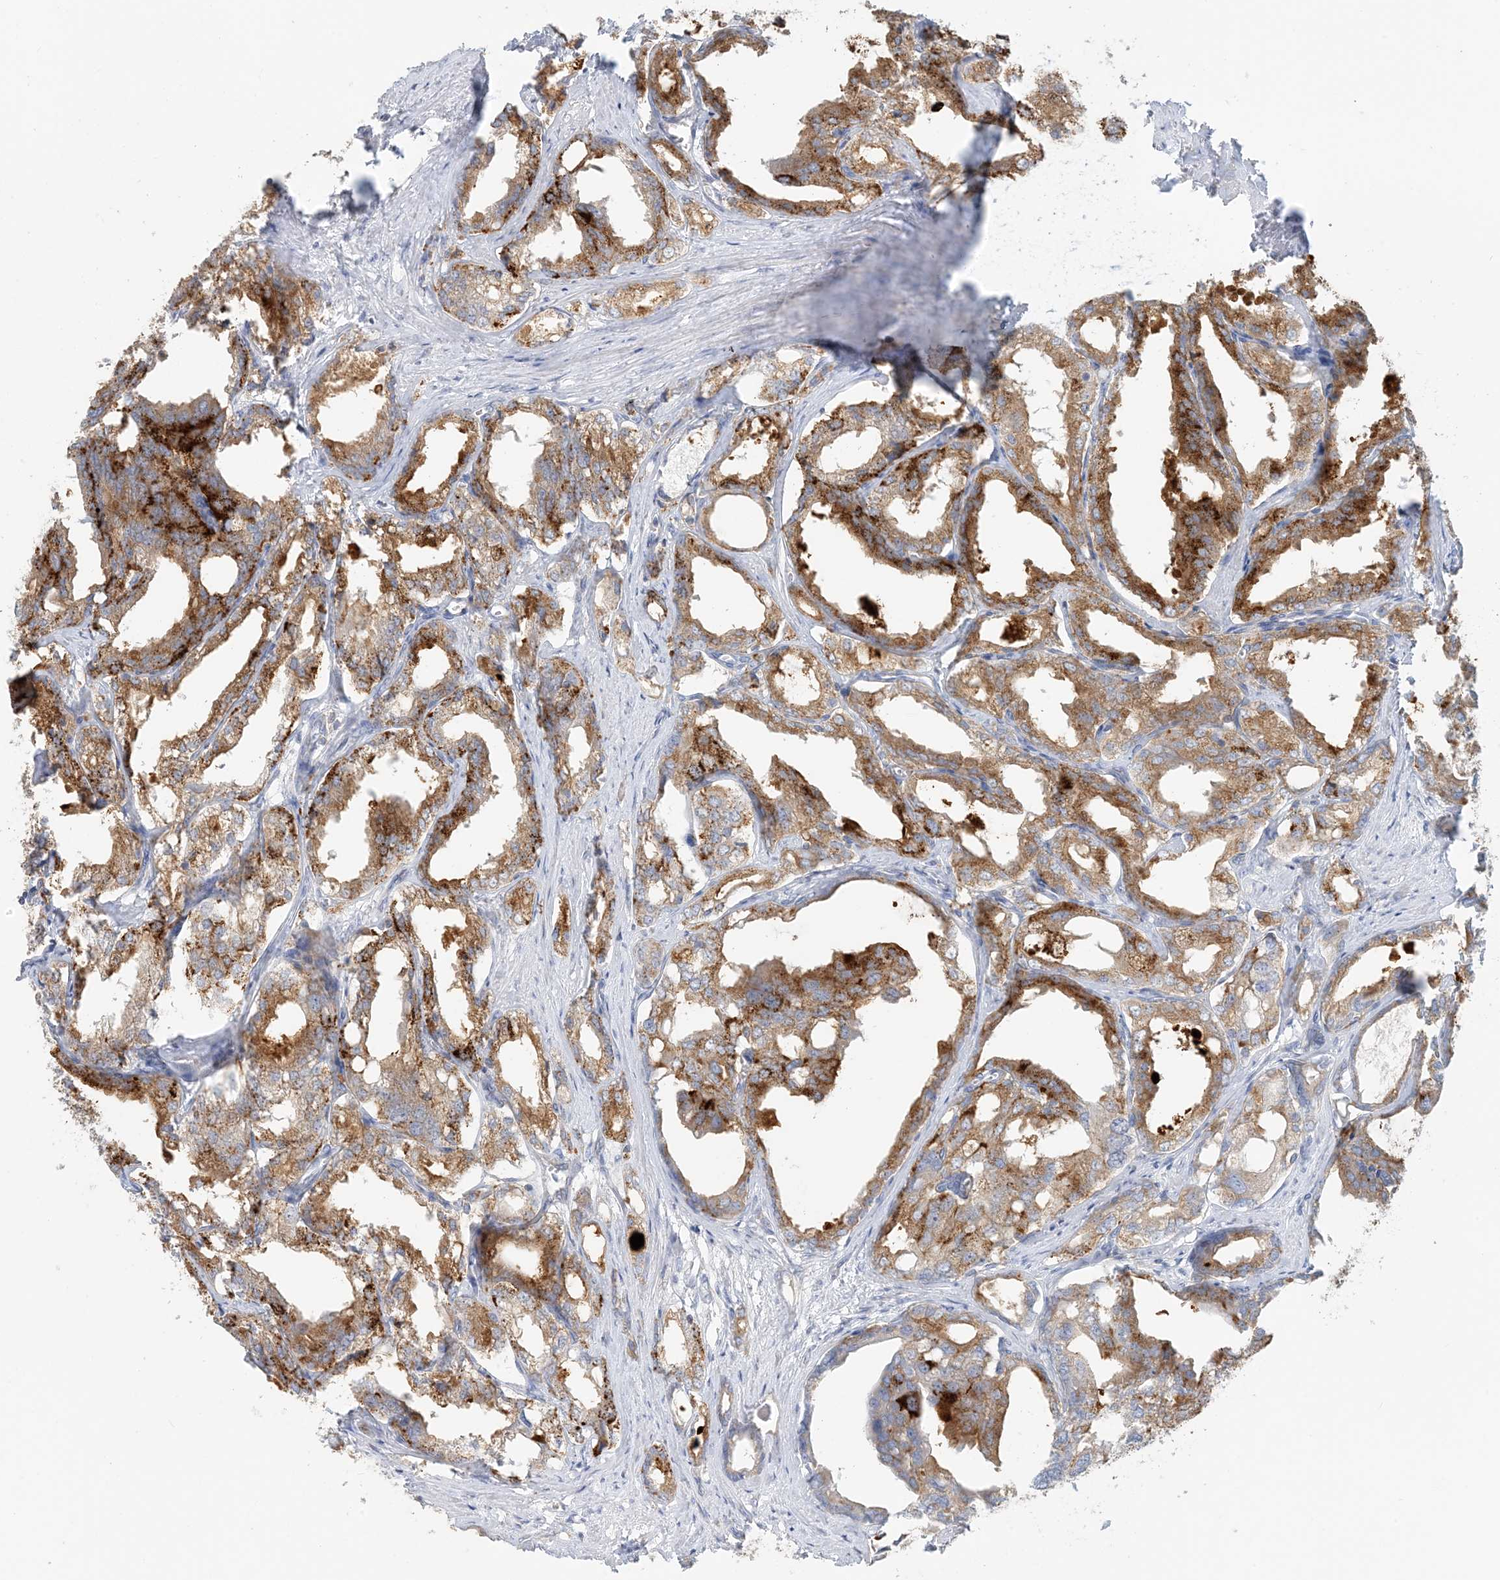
{"staining": {"intensity": "moderate", "quantity": ">75%", "location": "cytoplasmic/membranous"}, "tissue": "prostate cancer", "cell_type": "Tumor cells", "image_type": "cancer", "snomed": [{"axis": "morphology", "description": "Adenocarcinoma, High grade"}, {"axis": "topography", "description": "Prostate"}], "caption": "Prostate cancer (adenocarcinoma (high-grade)) was stained to show a protein in brown. There is medium levels of moderate cytoplasmic/membranous staining in approximately >75% of tumor cells.", "gene": "SPPL2A", "patient": {"sex": "male", "age": 50}}